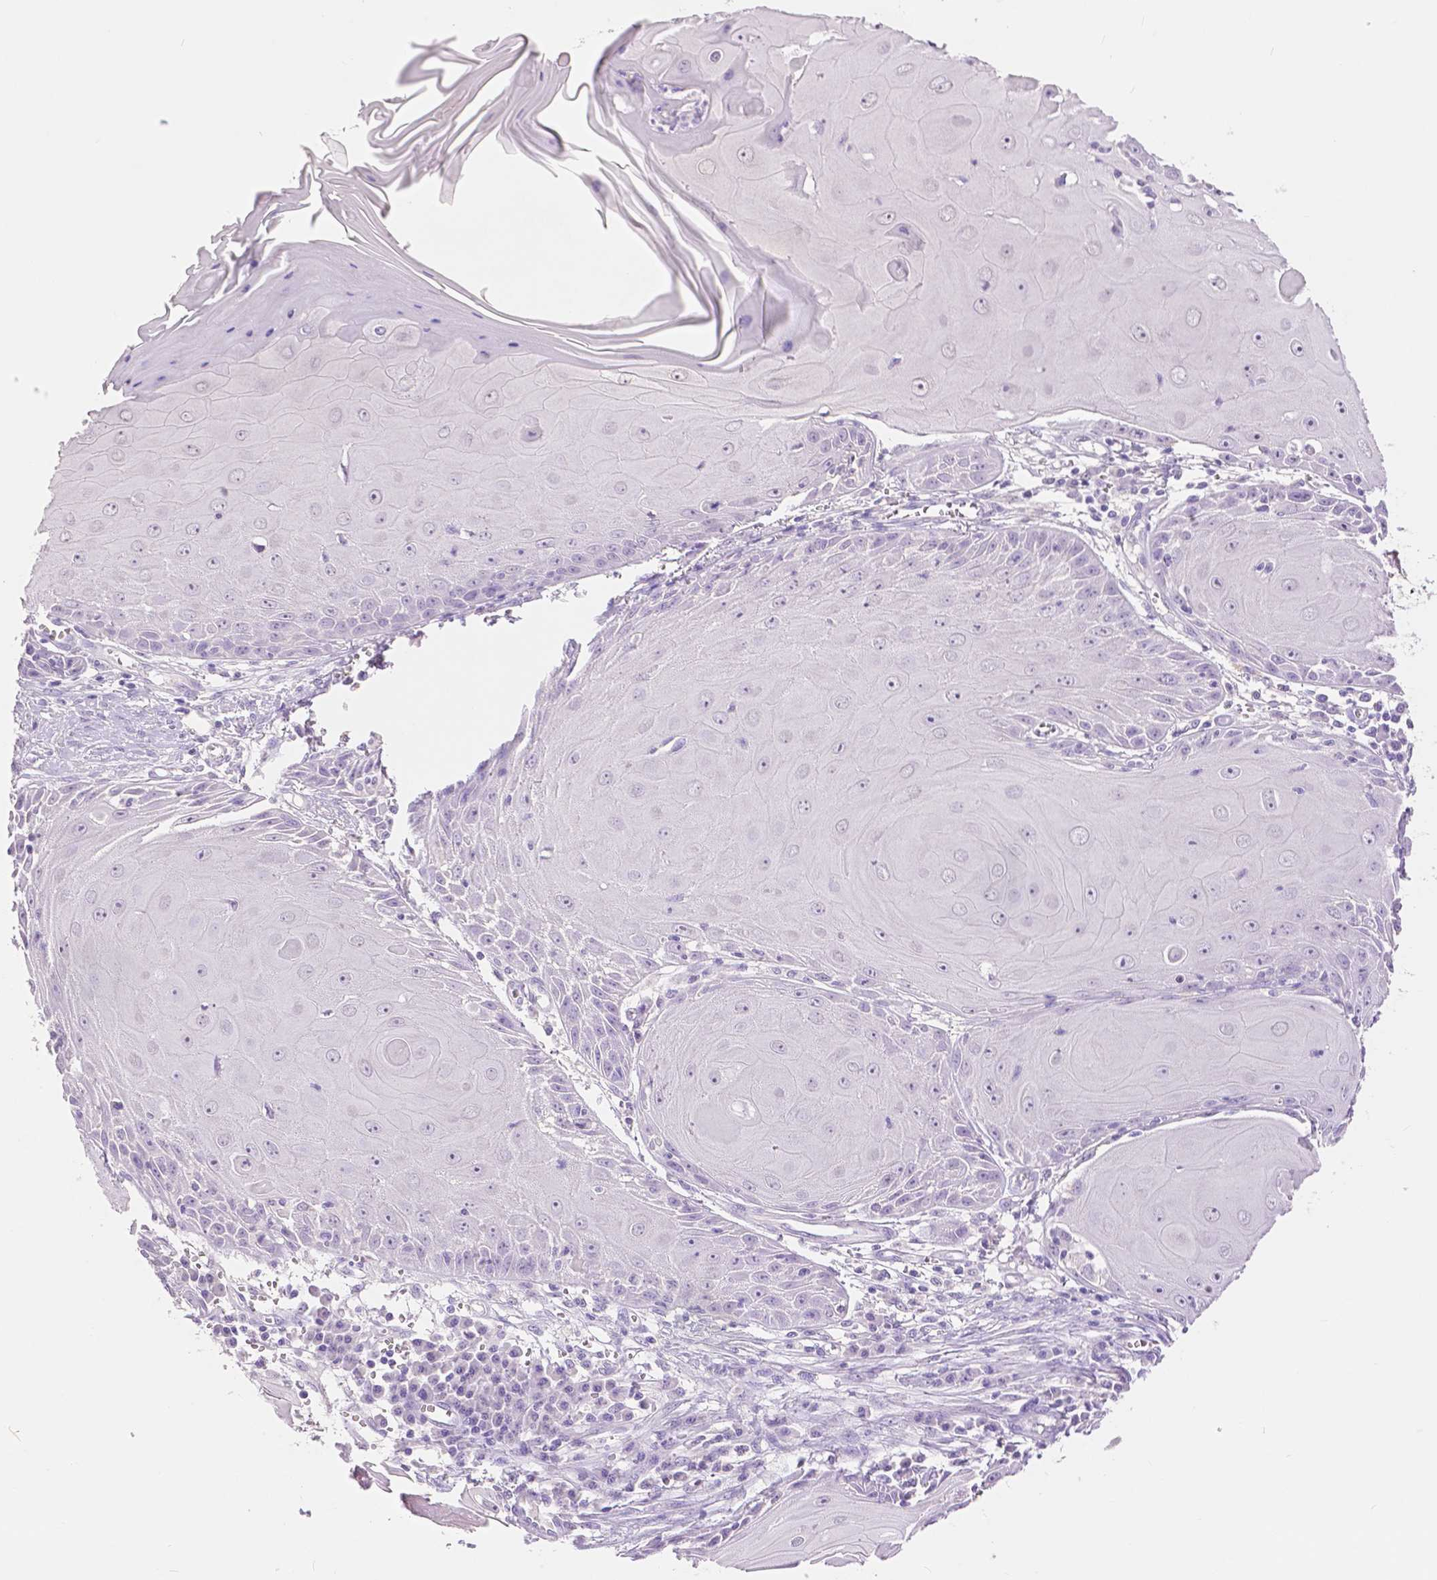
{"staining": {"intensity": "negative", "quantity": "none", "location": "none"}, "tissue": "skin cancer", "cell_type": "Tumor cells", "image_type": "cancer", "snomed": [{"axis": "morphology", "description": "Squamous cell carcinoma, NOS"}, {"axis": "topography", "description": "Skin"}, {"axis": "topography", "description": "Vulva"}], "caption": "Tumor cells show no significant protein expression in squamous cell carcinoma (skin). (Immunohistochemistry (ihc), brightfield microscopy, high magnification).", "gene": "HNF1B", "patient": {"sex": "female", "age": 85}}